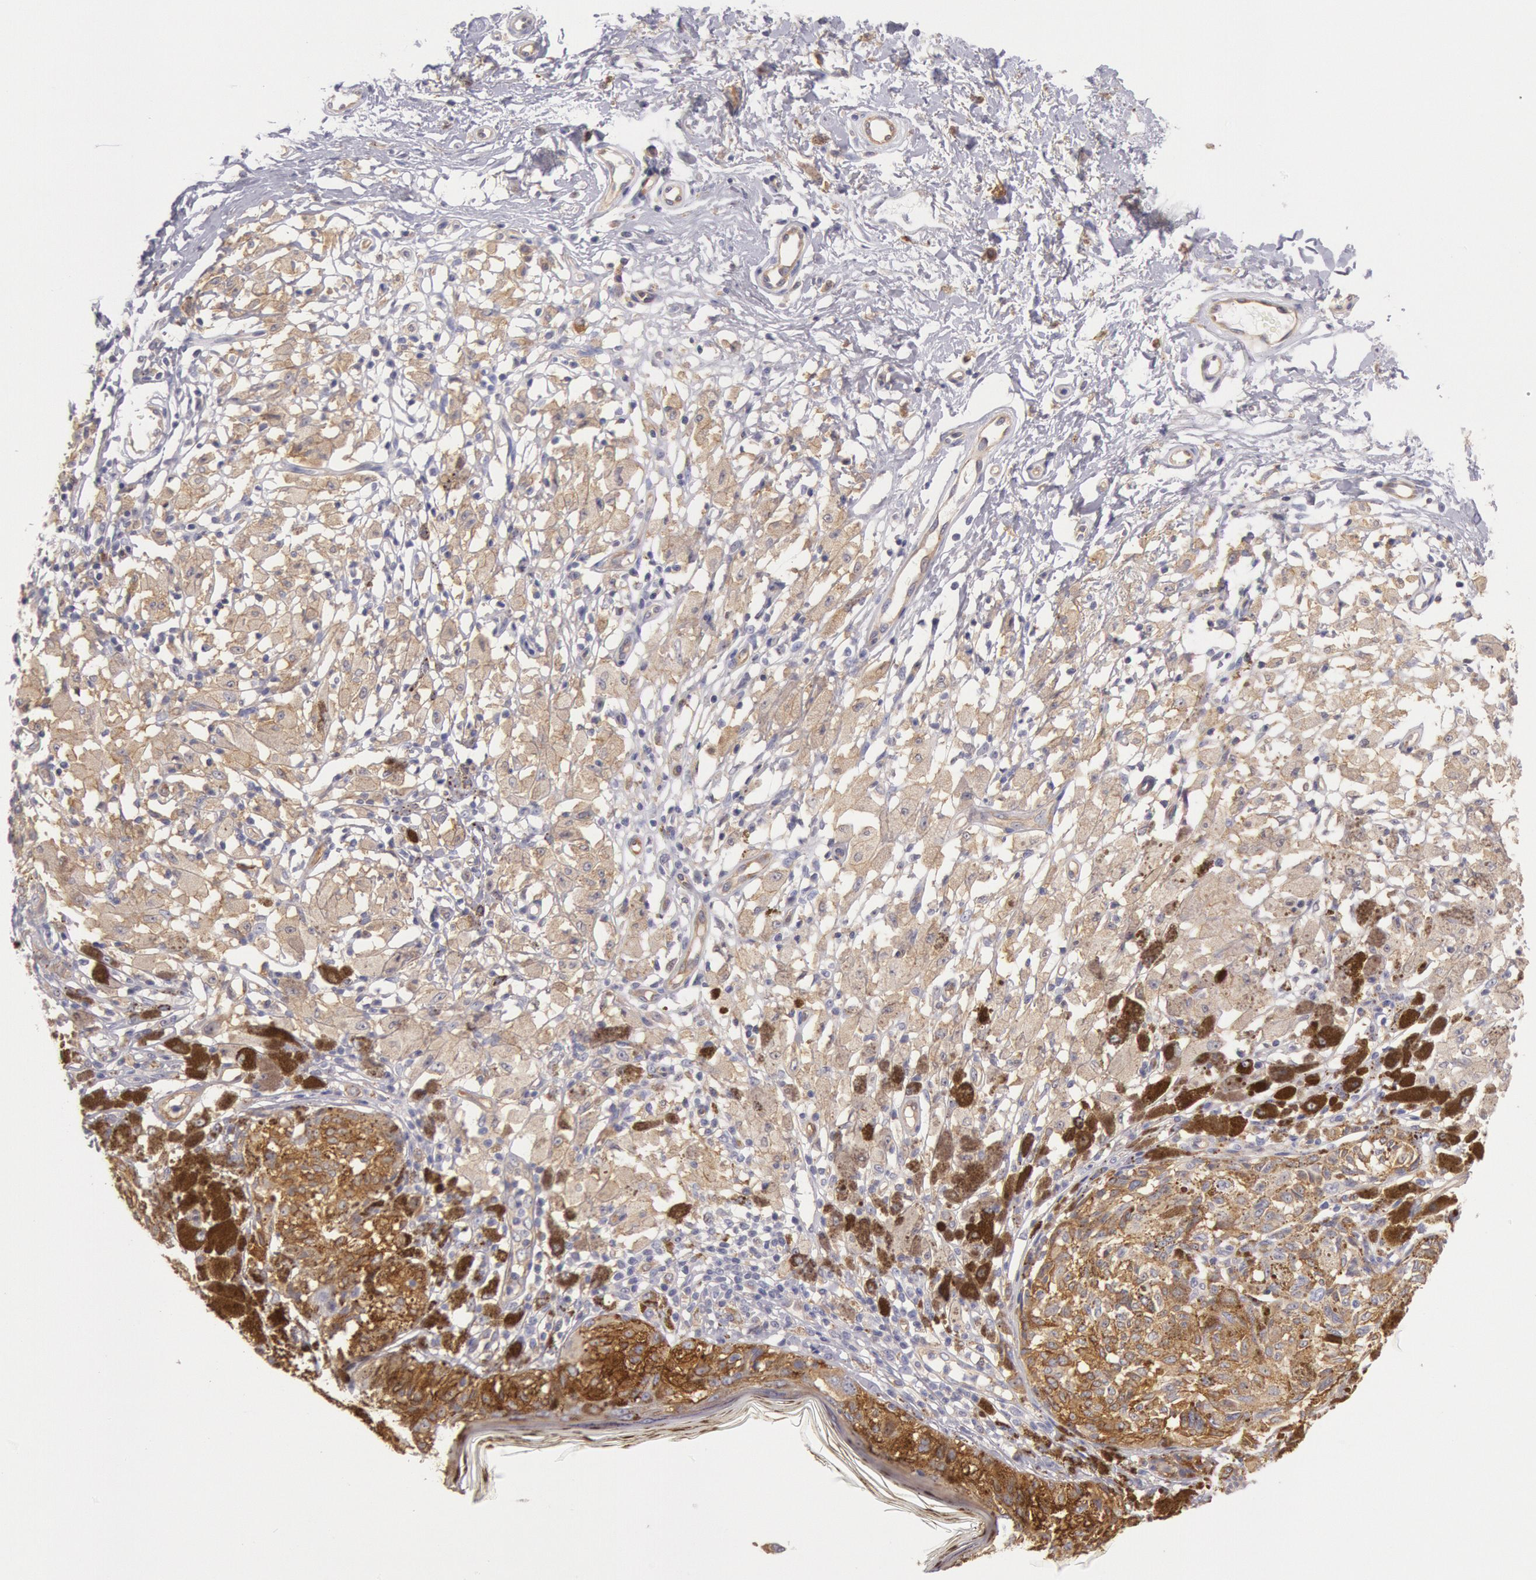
{"staining": {"intensity": "moderate", "quantity": "25%-75%", "location": "cytoplasmic/membranous"}, "tissue": "melanoma", "cell_type": "Tumor cells", "image_type": "cancer", "snomed": [{"axis": "morphology", "description": "Malignant melanoma, NOS"}, {"axis": "topography", "description": "Skin"}], "caption": "Protein expression analysis of human malignant melanoma reveals moderate cytoplasmic/membranous positivity in about 25%-75% of tumor cells.", "gene": "MYO5A", "patient": {"sex": "male", "age": 88}}